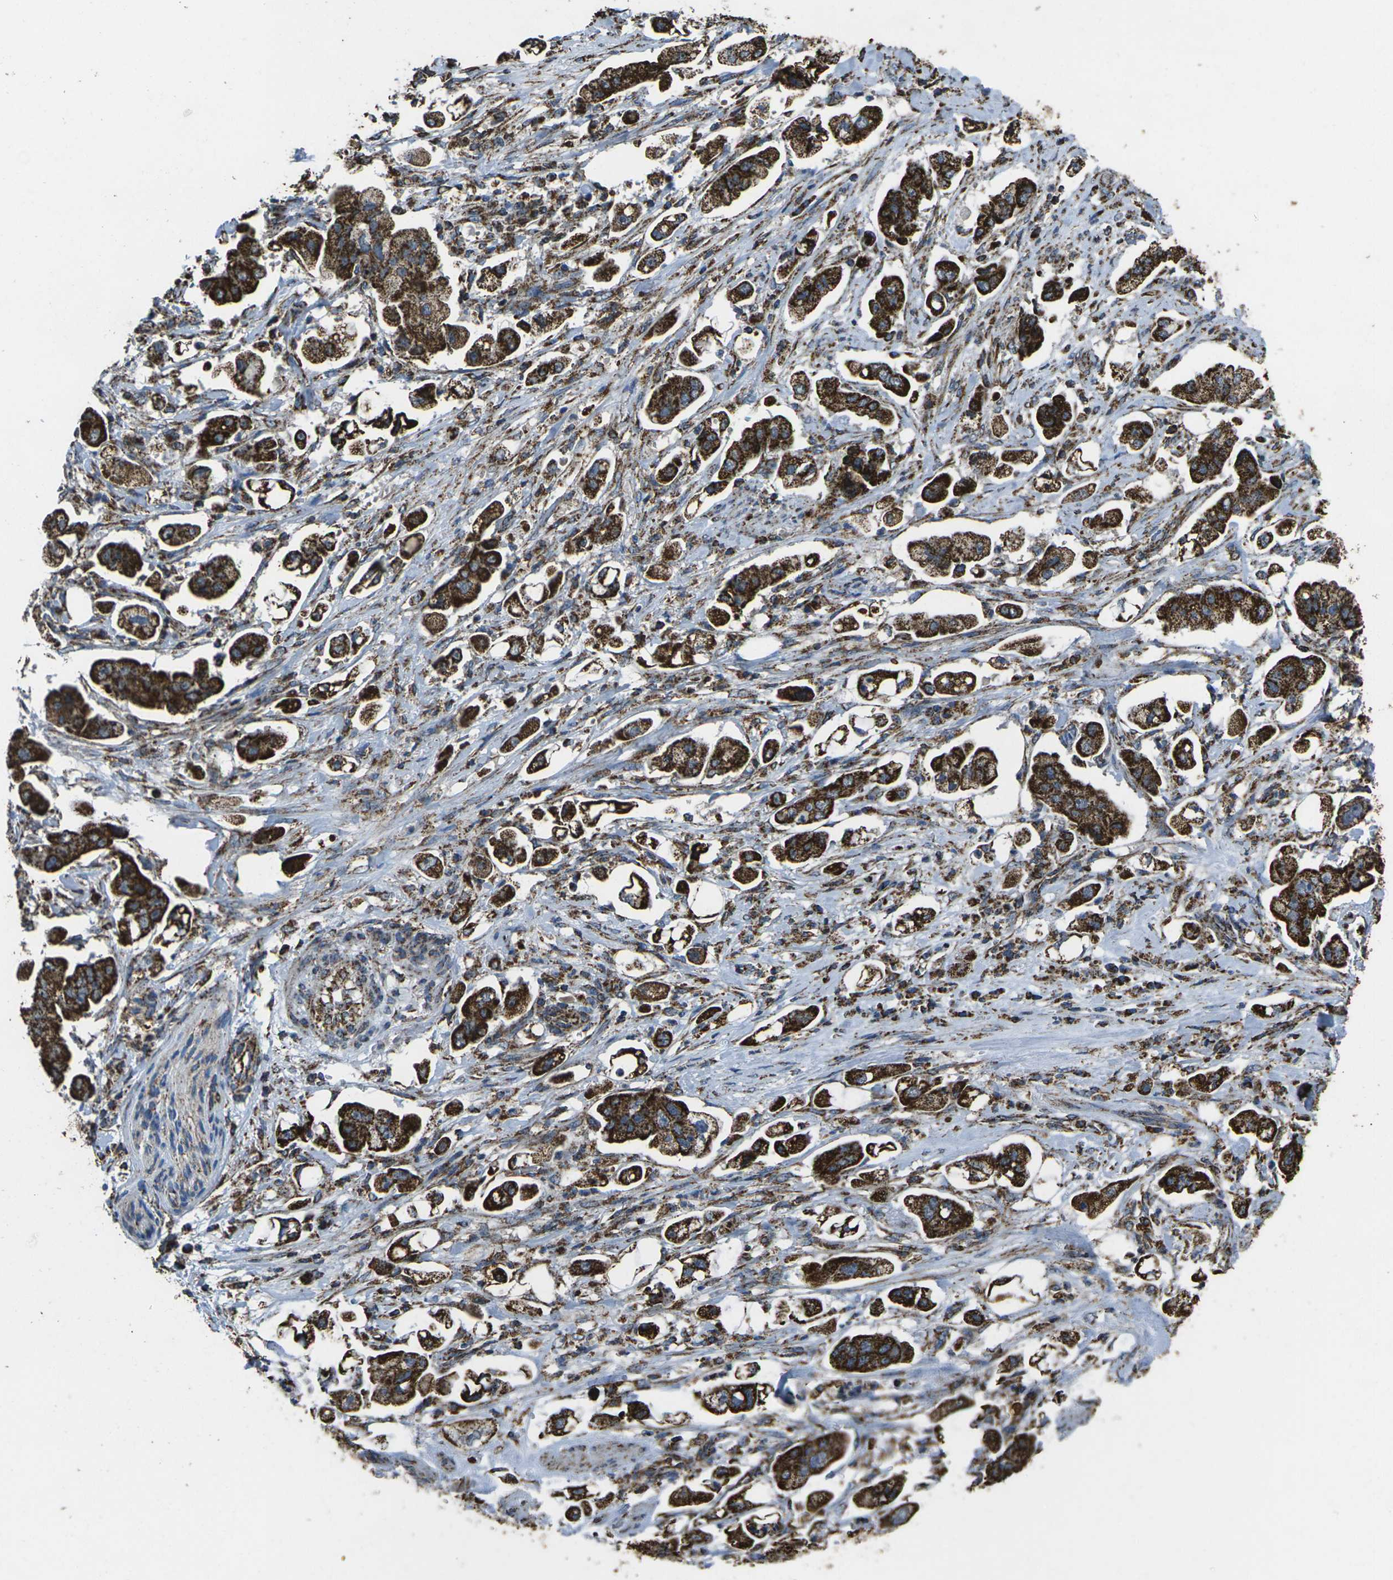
{"staining": {"intensity": "strong", "quantity": ">75%", "location": "cytoplasmic/membranous"}, "tissue": "stomach cancer", "cell_type": "Tumor cells", "image_type": "cancer", "snomed": [{"axis": "morphology", "description": "Adenocarcinoma, NOS"}, {"axis": "topography", "description": "Stomach"}], "caption": "Adenocarcinoma (stomach) was stained to show a protein in brown. There is high levels of strong cytoplasmic/membranous expression in about >75% of tumor cells.", "gene": "KLHL5", "patient": {"sex": "male", "age": 62}}